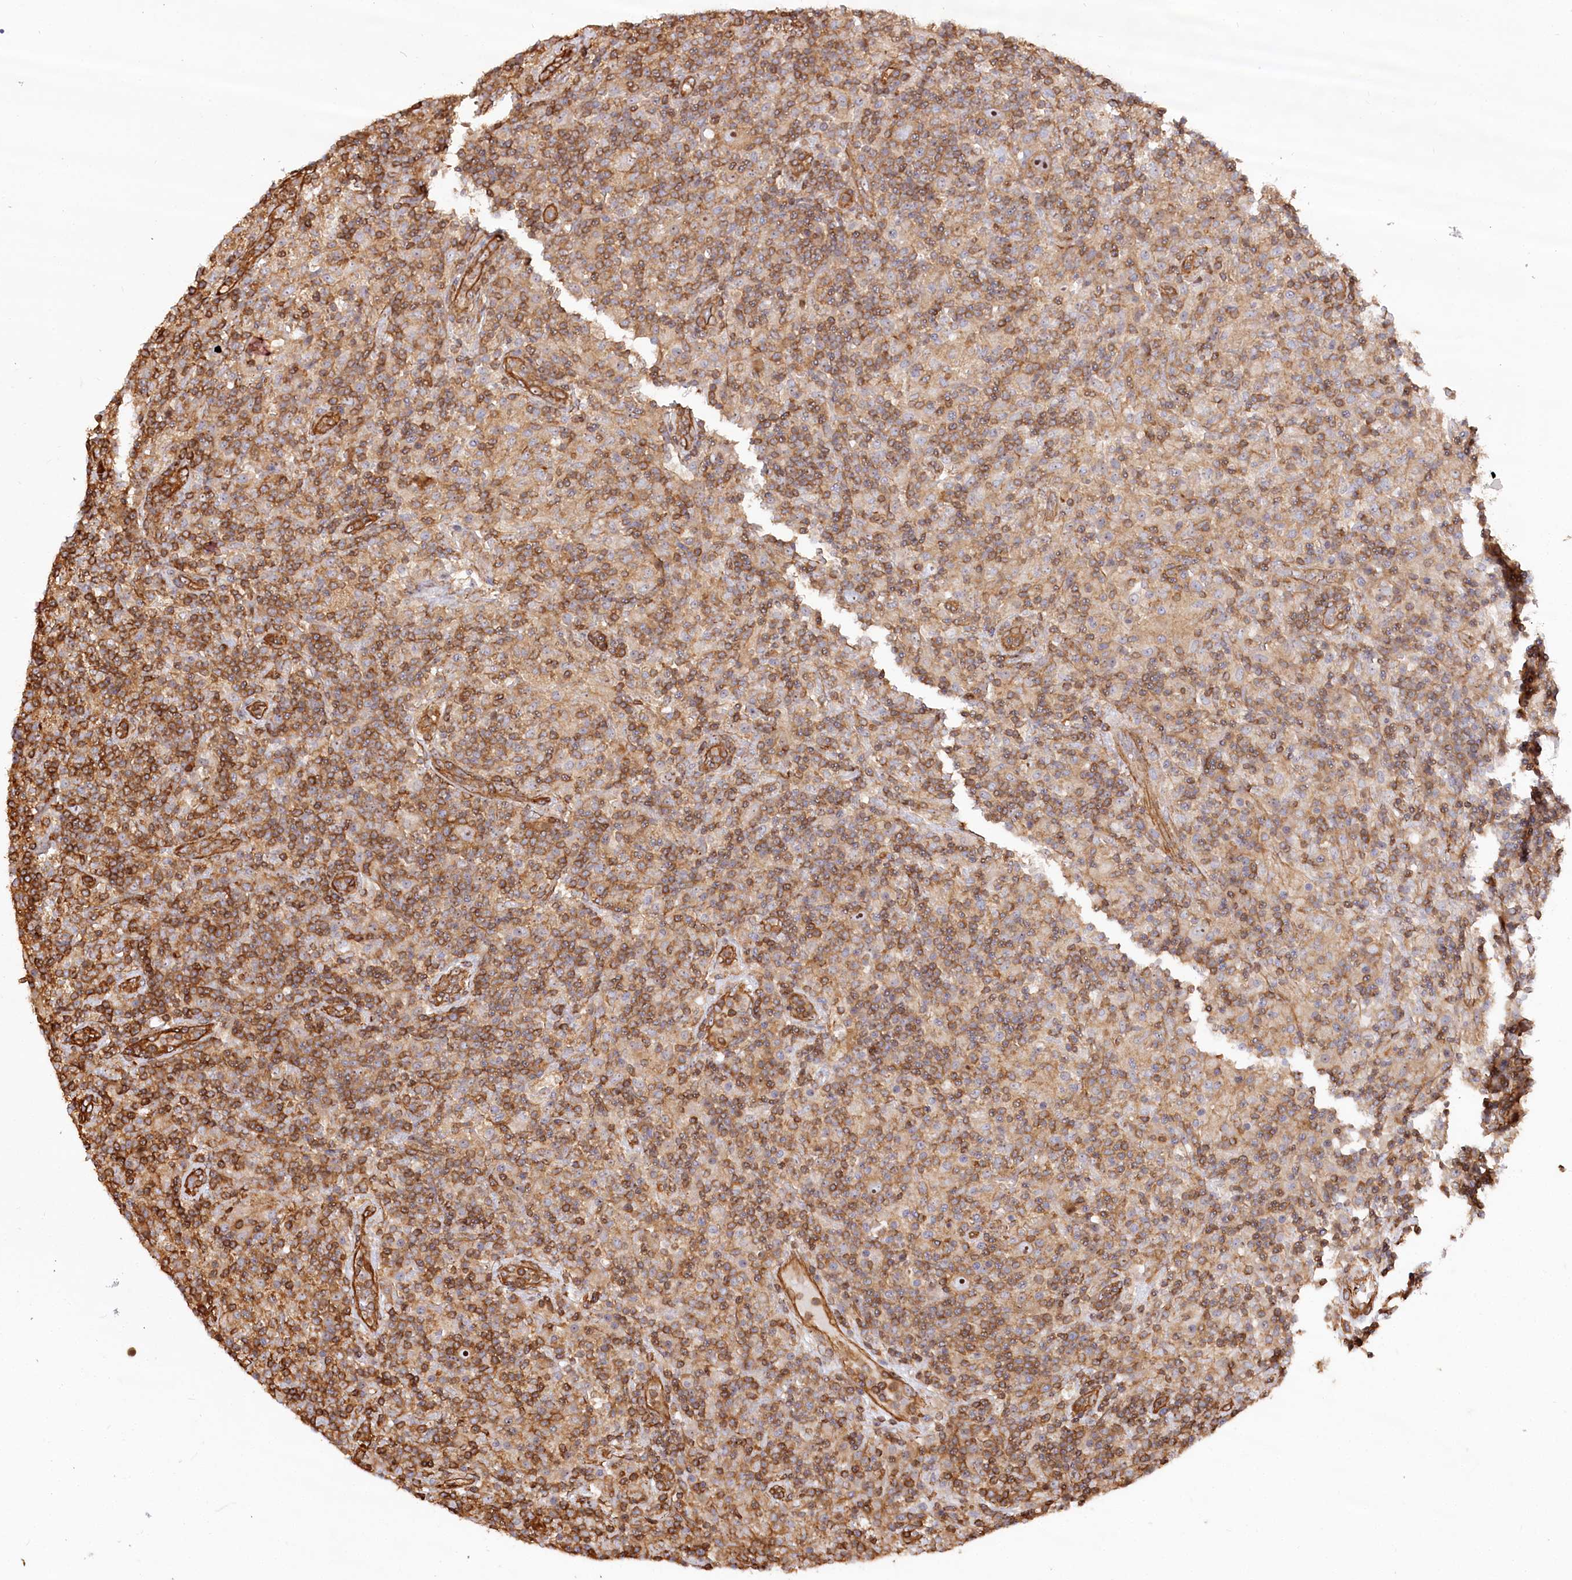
{"staining": {"intensity": "strong", "quantity": ">75%", "location": "nuclear"}, "tissue": "lymphoma", "cell_type": "Tumor cells", "image_type": "cancer", "snomed": [{"axis": "morphology", "description": "Hodgkin's disease, NOS"}, {"axis": "topography", "description": "Lymph node"}], "caption": "A micrograph showing strong nuclear positivity in approximately >75% of tumor cells in Hodgkin's disease, as visualized by brown immunohistochemical staining.", "gene": "WDR36", "patient": {"sex": "male", "age": 70}}